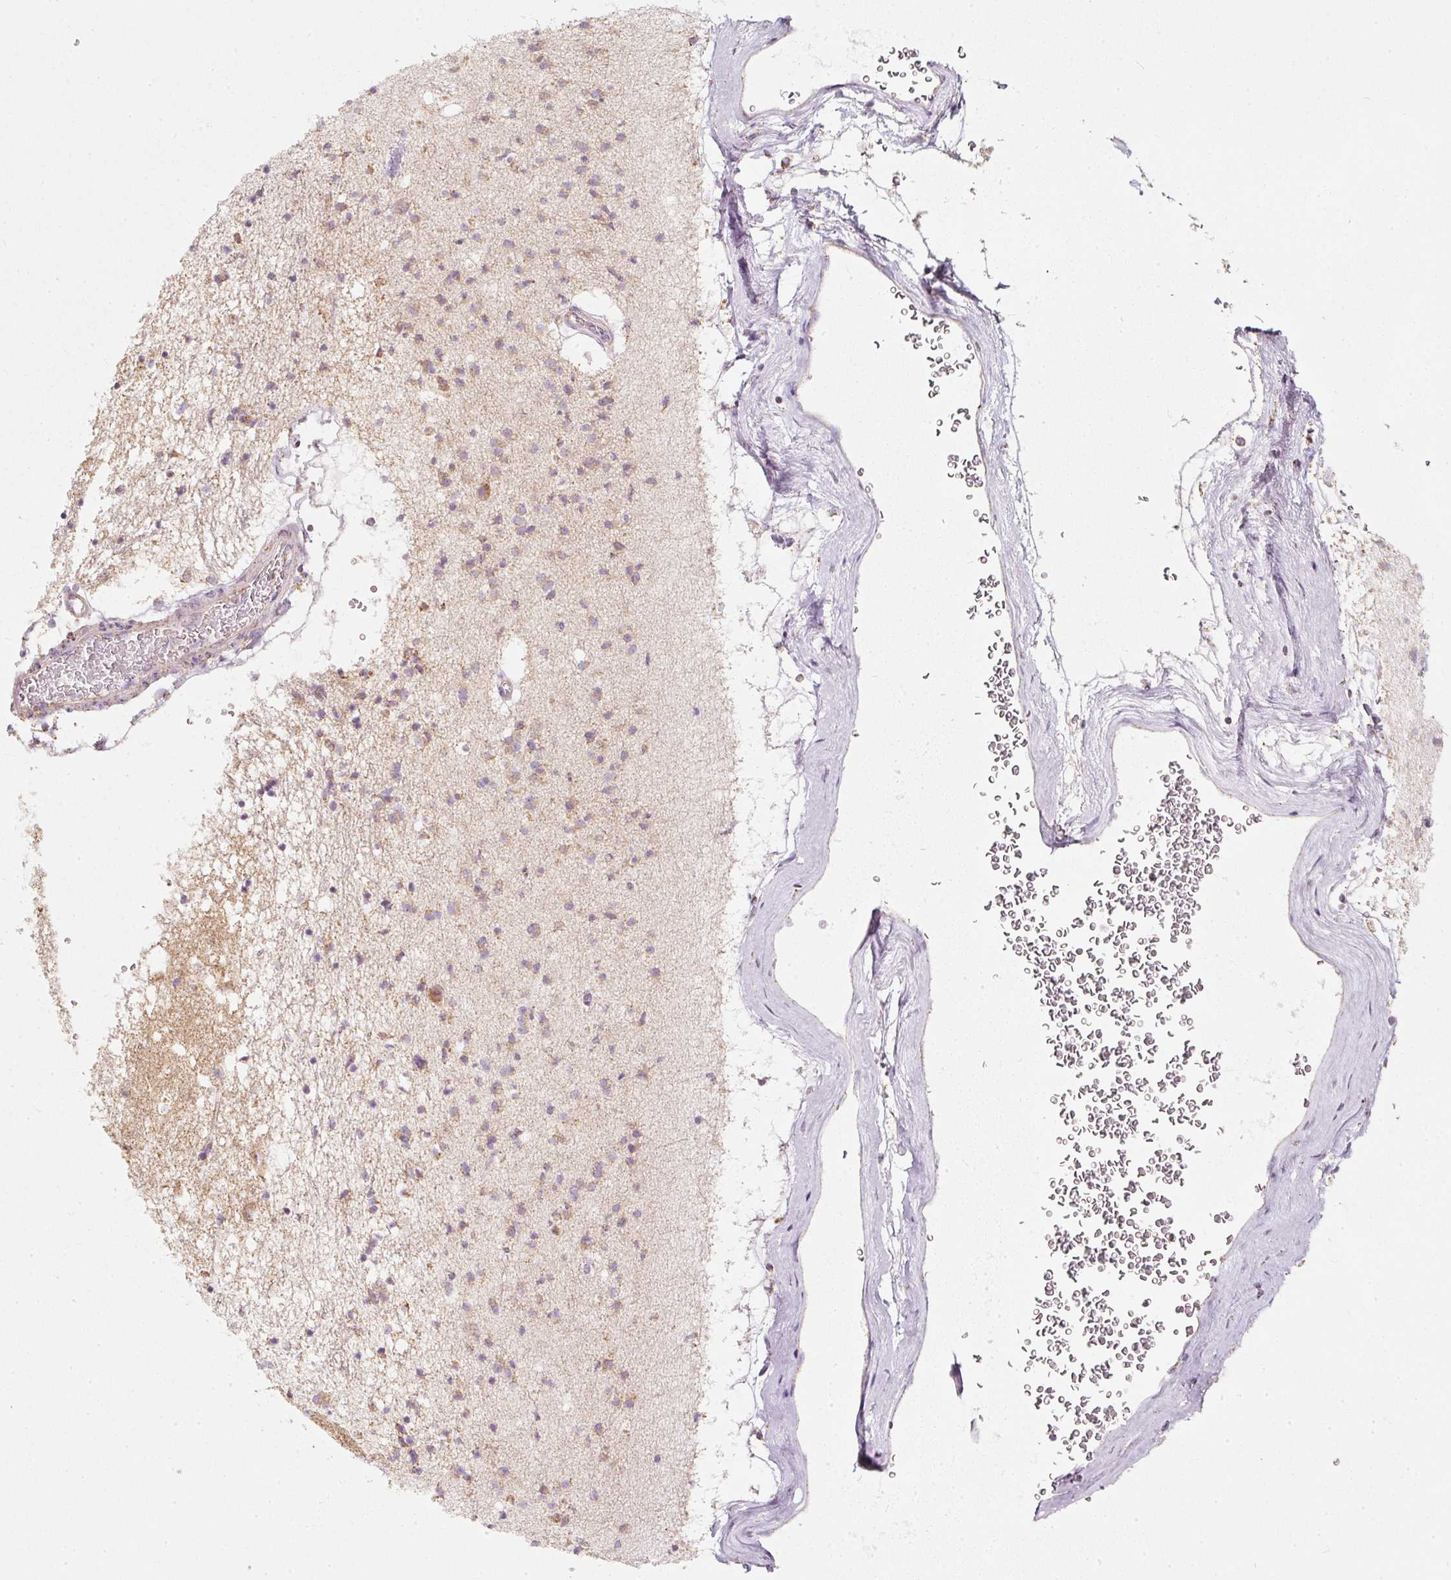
{"staining": {"intensity": "weak", "quantity": "<25%", "location": "cytoplasmic/membranous"}, "tissue": "caudate", "cell_type": "Glial cells", "image_type": "normal", "snomed": [{"axis": "morphology", "description": "Normal tissue, NOS"}, {"axis": "topography", "description": "Lateral ventricle wall"}], "caption": "Image shows no significant protein positivity in glial cells of normal caudate. (DAB (3,3'-diaminobenzidine) immunohistochemistry visualized using brightfield microscopy, high magnification).", "gene": "DUT", "patient": {"sex": "male", "age": 58}}